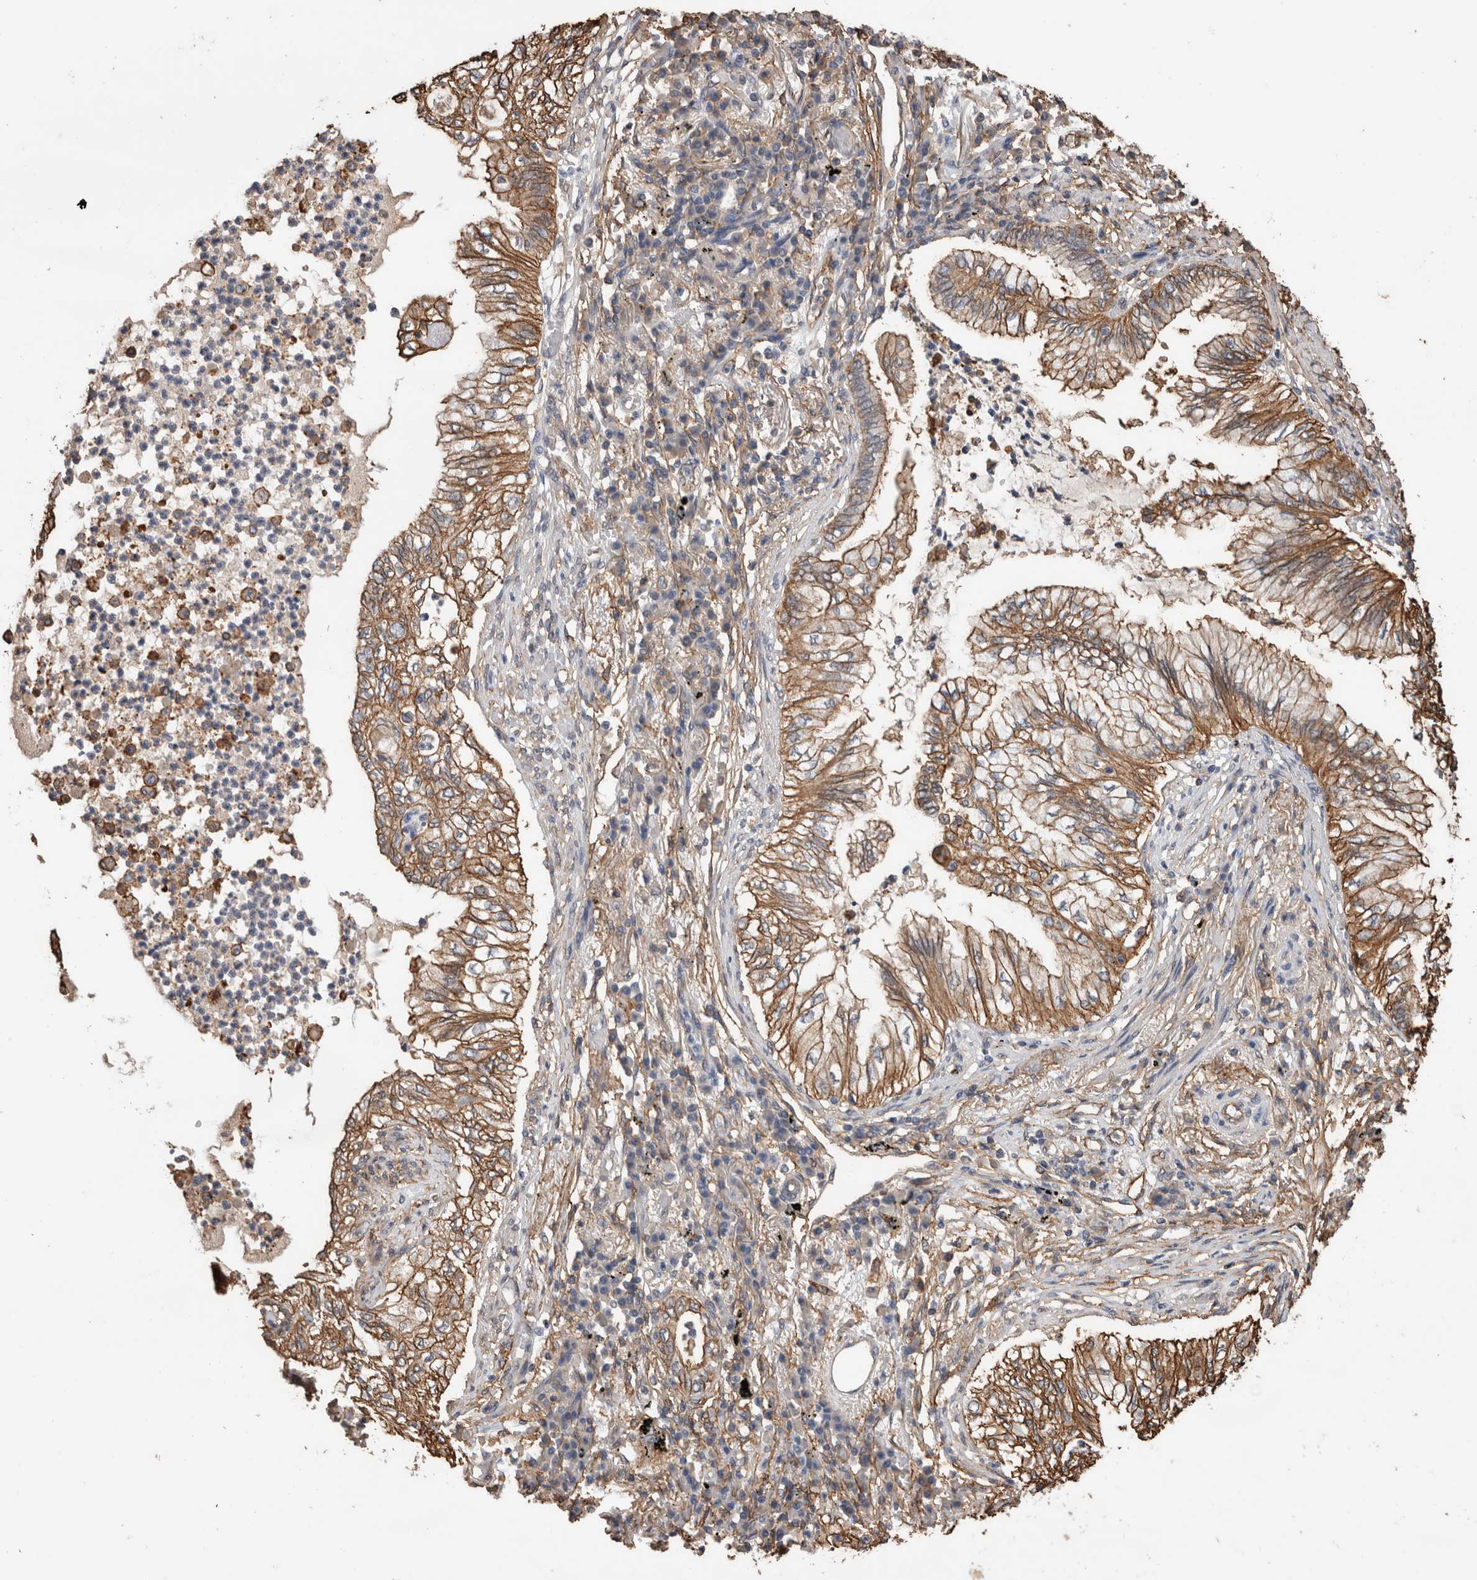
{"staining": {"intensity": "moderate", "quantity": ">75%", "location": "cytoplasmic/membranous"}, "tissue": "lung cancer", "cell_type": "Tumor cells", "image_type": "cancer", "snomed": [{"axis": "morphology", "description": "Normal tissue, NOS"}, {"axis": "morphology", "description": "Adenocarcinoma, NOS"}, {"axis": "topography", "description": "Bronchus"}, {"axis": "topography", "description": "Lung"}], "caption": "Protein staining demonstrates moderate cytoplasmic/membranous staining in about >75% of tumor cells in lung adenocarcinoma. (Brightfield microscopy of DAB IHC at high magnification).", "gene": "S100A10", "patient": {"sex": "female", "age": 70}}